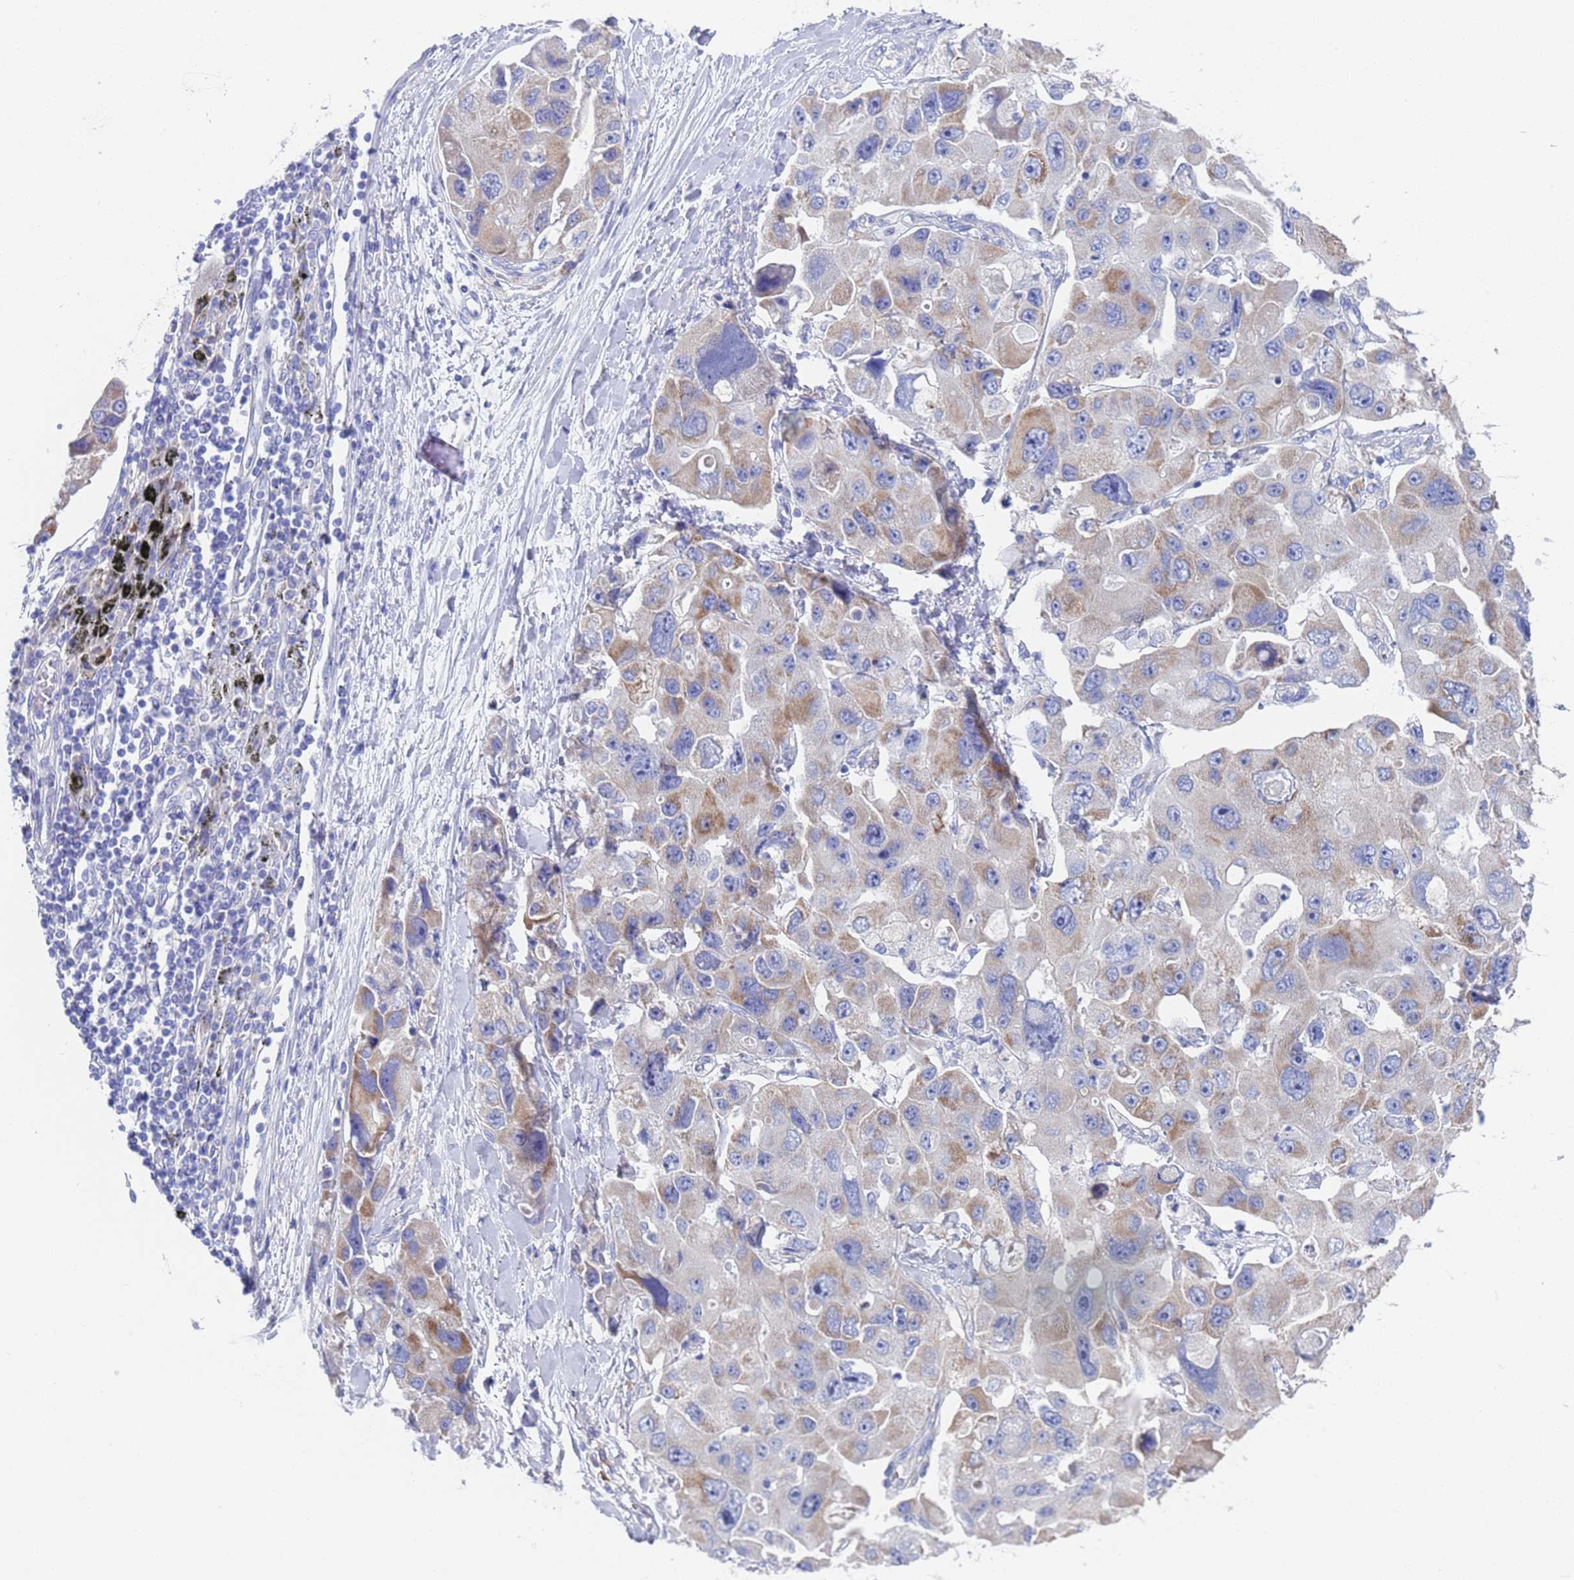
{"staining": {"intensity": "moderate", "quantity": "<25%", "location": "cytoplasmic/membranous"}, "tissue": "lung cancer", "cell_type": "Tumor cells", "image_type": "cancer", "snomed": [{"axis": "morphology", "description": "Adenocarcinoma, NOS"}, {"axis": "topography", "description": "Lung"}], "caption": "Lung adenocarcinoma stained for a protein (brown) demonstrates moderate cytoplasmic/membranous positive positivity in approximately <25% of tumor cells.", "gene": "PET117", "patient": {"sex": "female", "age": 54}}